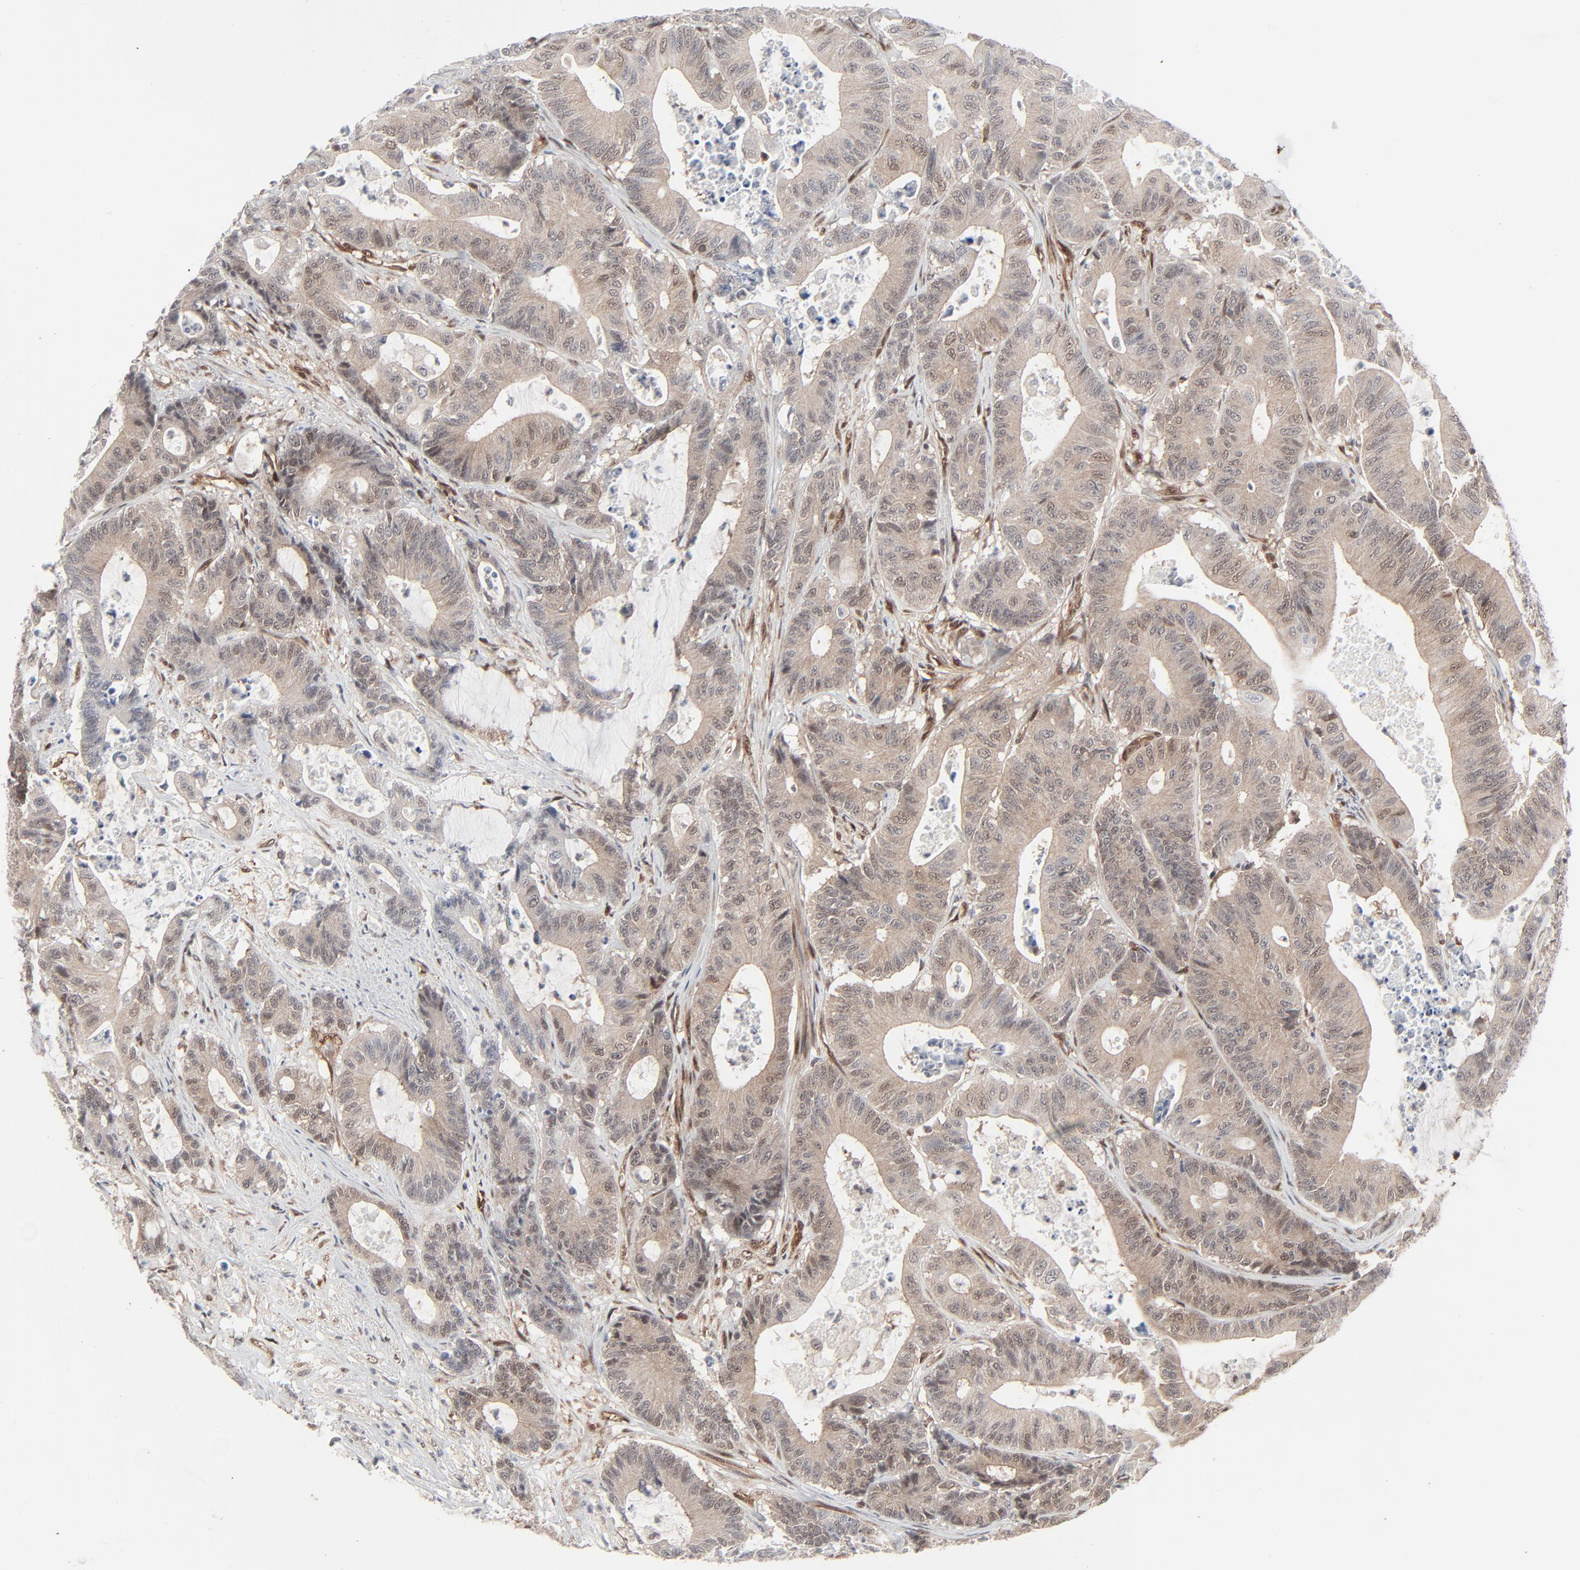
{"staining": {"intensity": "weak", "quantity": "25%-75%", "location": "cytoplasmic/membranous"}, "tissue": "colorectal cancer", "cell_type": "Tumor cells", "image_type": "cancer", "snomed": [{"axis": "morphology", "description": "Adenocarcinoma, NOS"}, {"axis": "topography", "description": "Colon"}], "caption": "Adenocarcinoma (colorectal) was stained to show a protein in brown. There is low levels of weak cytoplasmic/membranous staining in about 25%-75% of tumor cells.", "gene": "AKT1", "patient": {"sex": "female", "age": 84}}